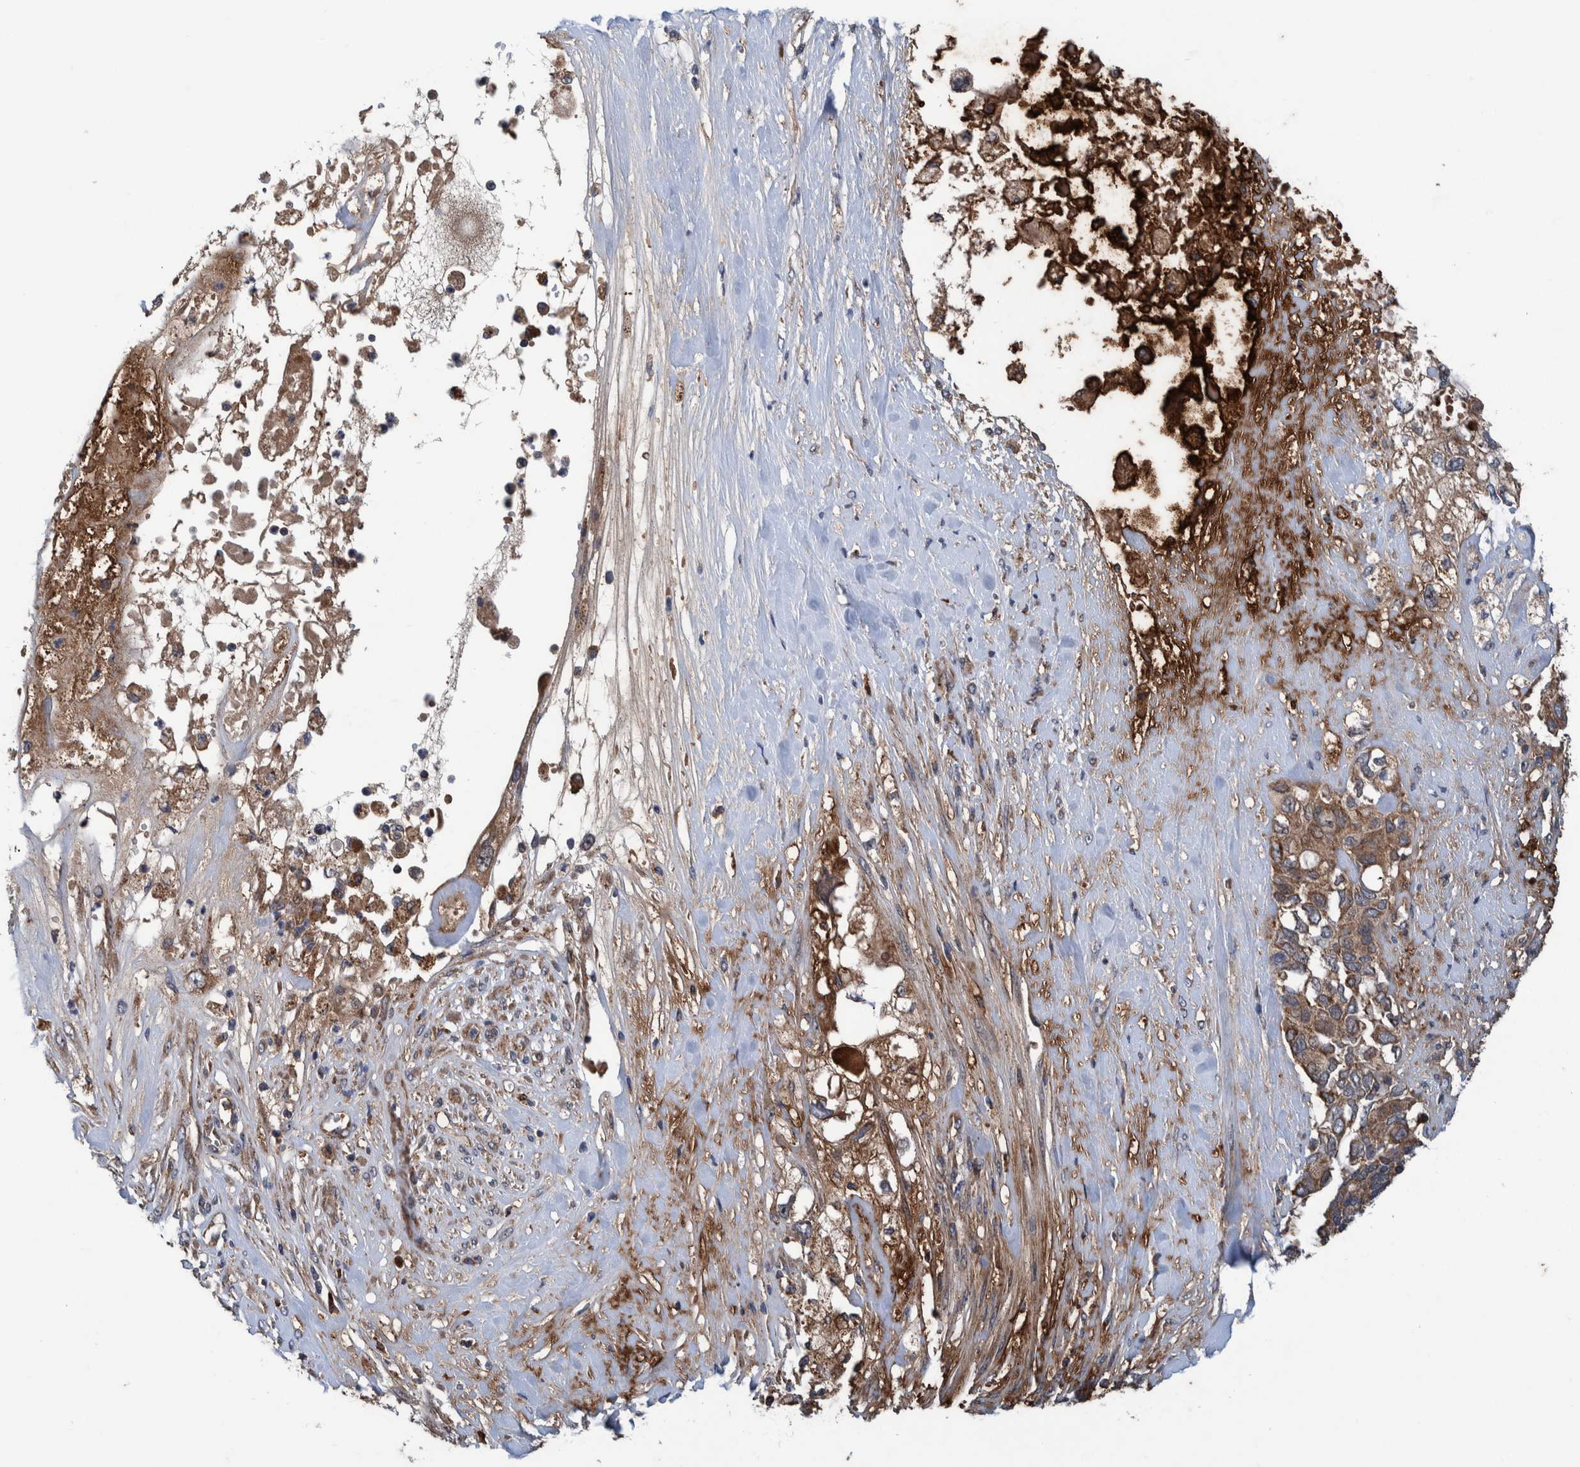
{"staining": {"intensity": "moderate", "quantity": ">75%", "location": "cytoplasmic/membranous"}, "tissue": "pancreatic cancer", "cell_type": "Tumor cells", "image_type": "cancer", "snomed": [{"axis": "morphology", "description": "Adenocarcinoma, NOS"}, {"axis": "topography", "description": "Pancreas"}], "caption": "Pancreatic cancer tissue demonstrates moderate cytoplasmic/membranous expression in about >75% of tumor cells, visualized by immunohistochemistry.", "gene": "ITIH3", "patient": {"sex": "female", "age": 56}}